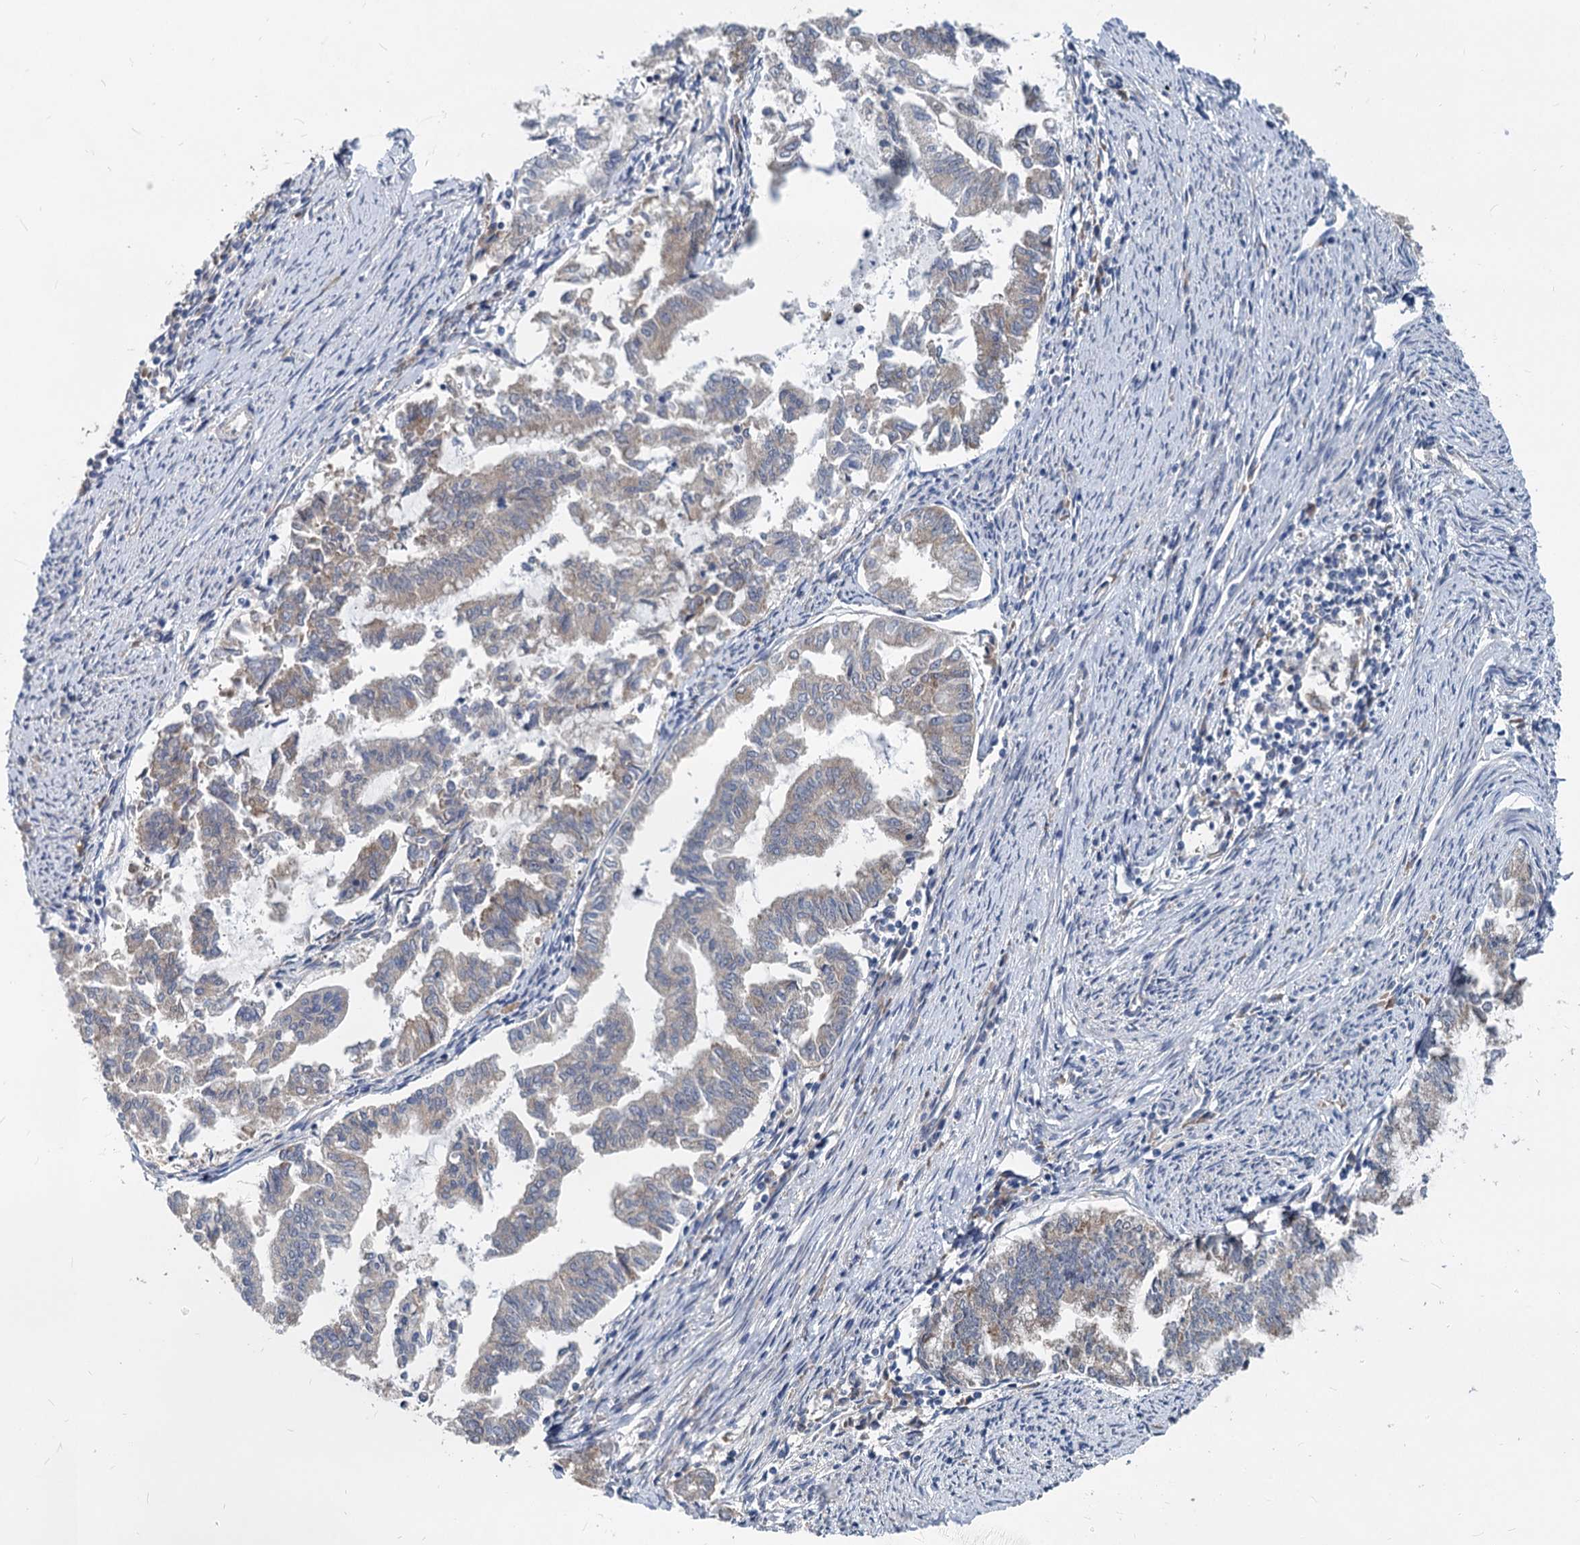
{"staining": {"intensity": "weak", "quantity": "25%-75%", "location": "cytoplasmic/membranous"}, "tissue": "endometrial cancer", "cell_type": "Tumor cells", "image_type": "cancer", "snomed": [{"axis": "morphology", "description": "Adenocarcinoma, NOS"}, {"axis": "topography", "description": "Endometrium"}], "caption": "A photomicrograph of adenocarcinoma (endometrial) stained for a protein exhibits weak cytoplasmic/membranous brown staining in tumor cells.", "gene": "EIF2B2", "patient": {"sex": "female", "age": 79}}